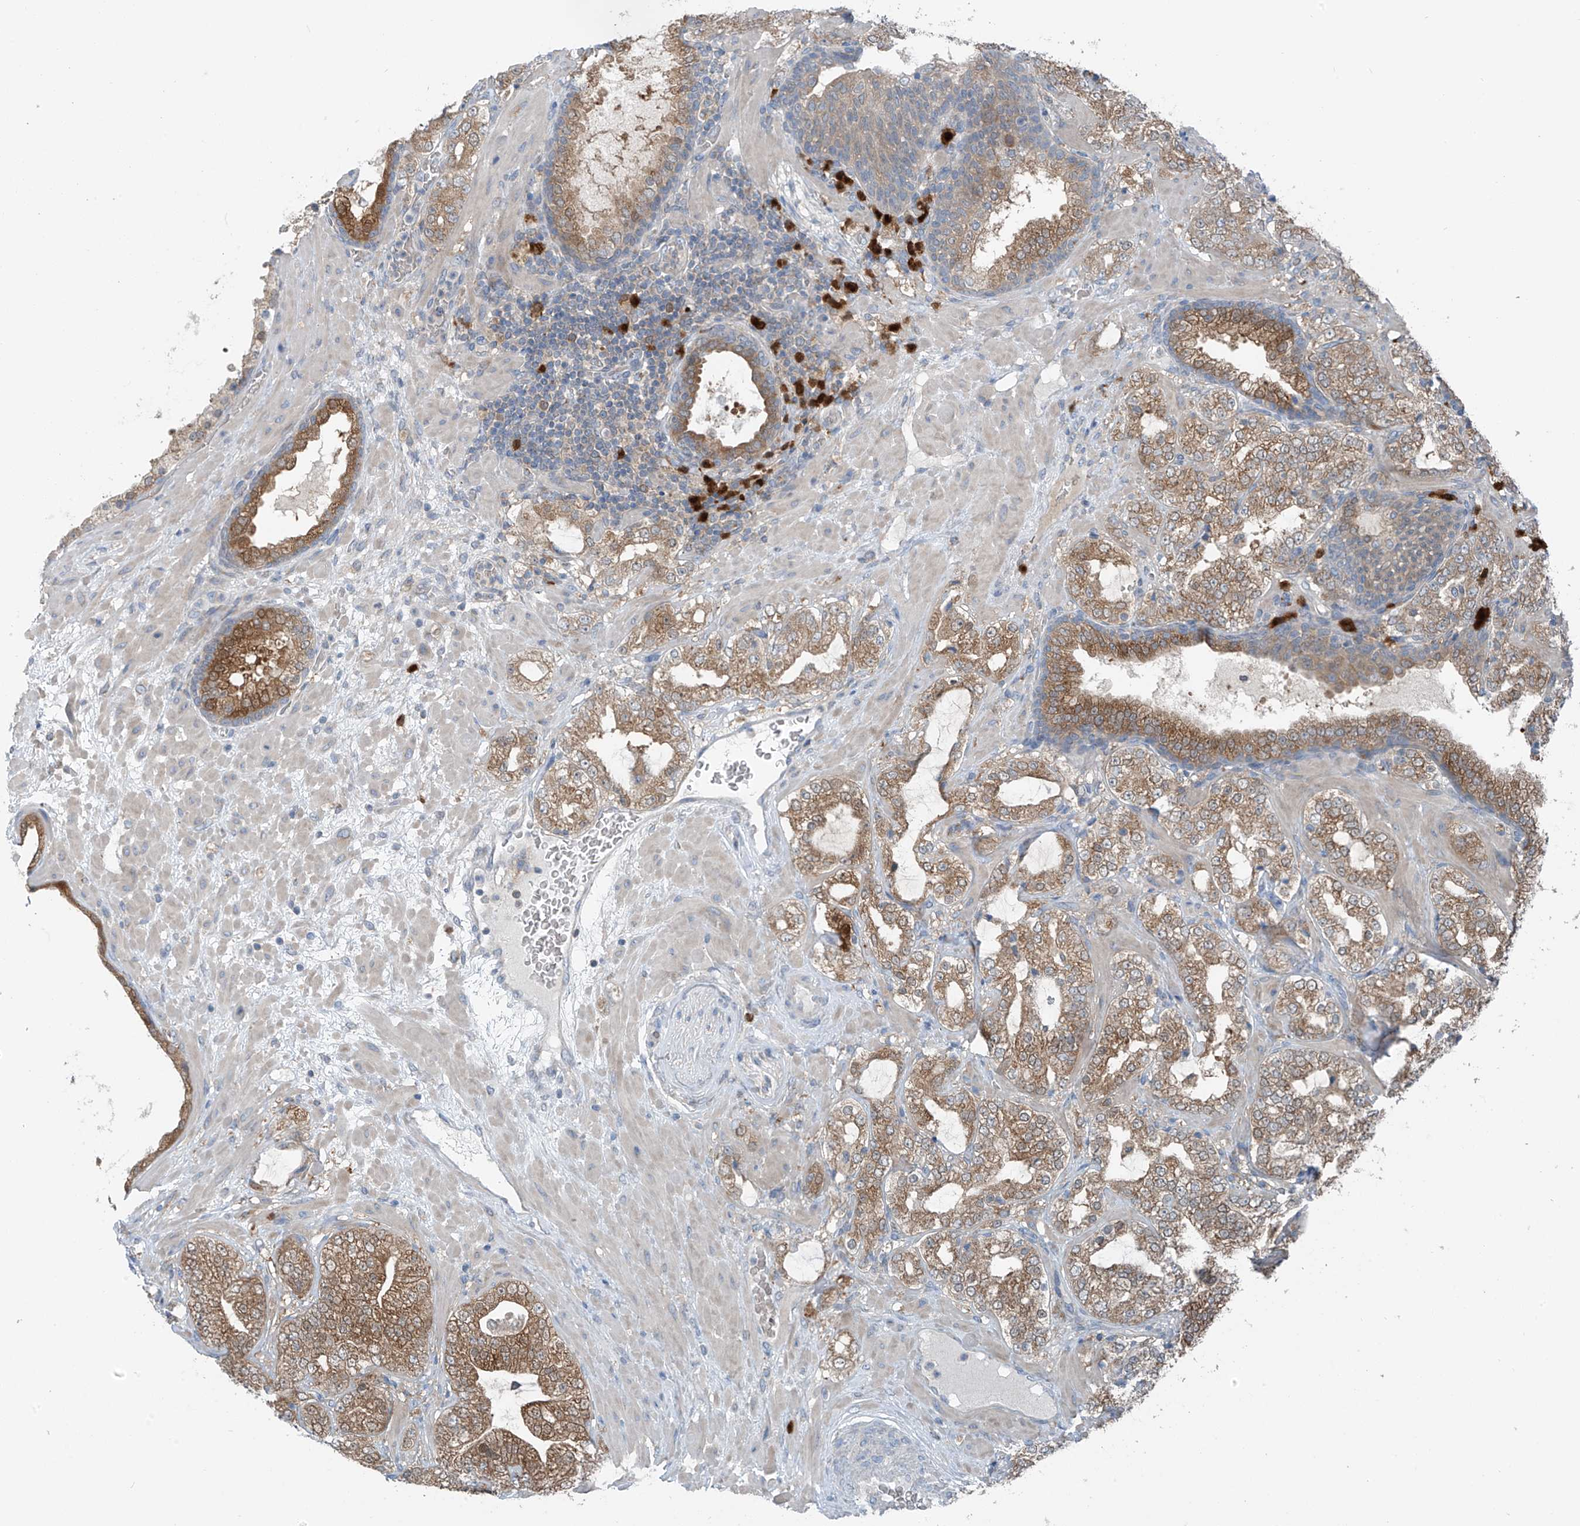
{"staining": {"intensity": "moderate", "quantity": ">75%", "location": "cytoplasmic/membranous"}, "tissue": "prostate cancer", "cell_type": "Tumor cells", "image_type": "cancer", "snomed": [{"axis": "morphology", "description": "Adenocarcinoma, High grade"}, {"axis": "topography", "description": "Prostate"}], "caption": "Immunohistochemistry image of neoplastic tissue: prostate cancer (high-grade adenocarcinoma) stained using IHC displays medium levels of moderate protein expression localized specifically in the cytoplasmic/membranous of tumor cells, appearing as a cytoplasmic/membranous brown color.", "gene": "SLC12A6", "patient": {"sex": "male", "age": 64}}